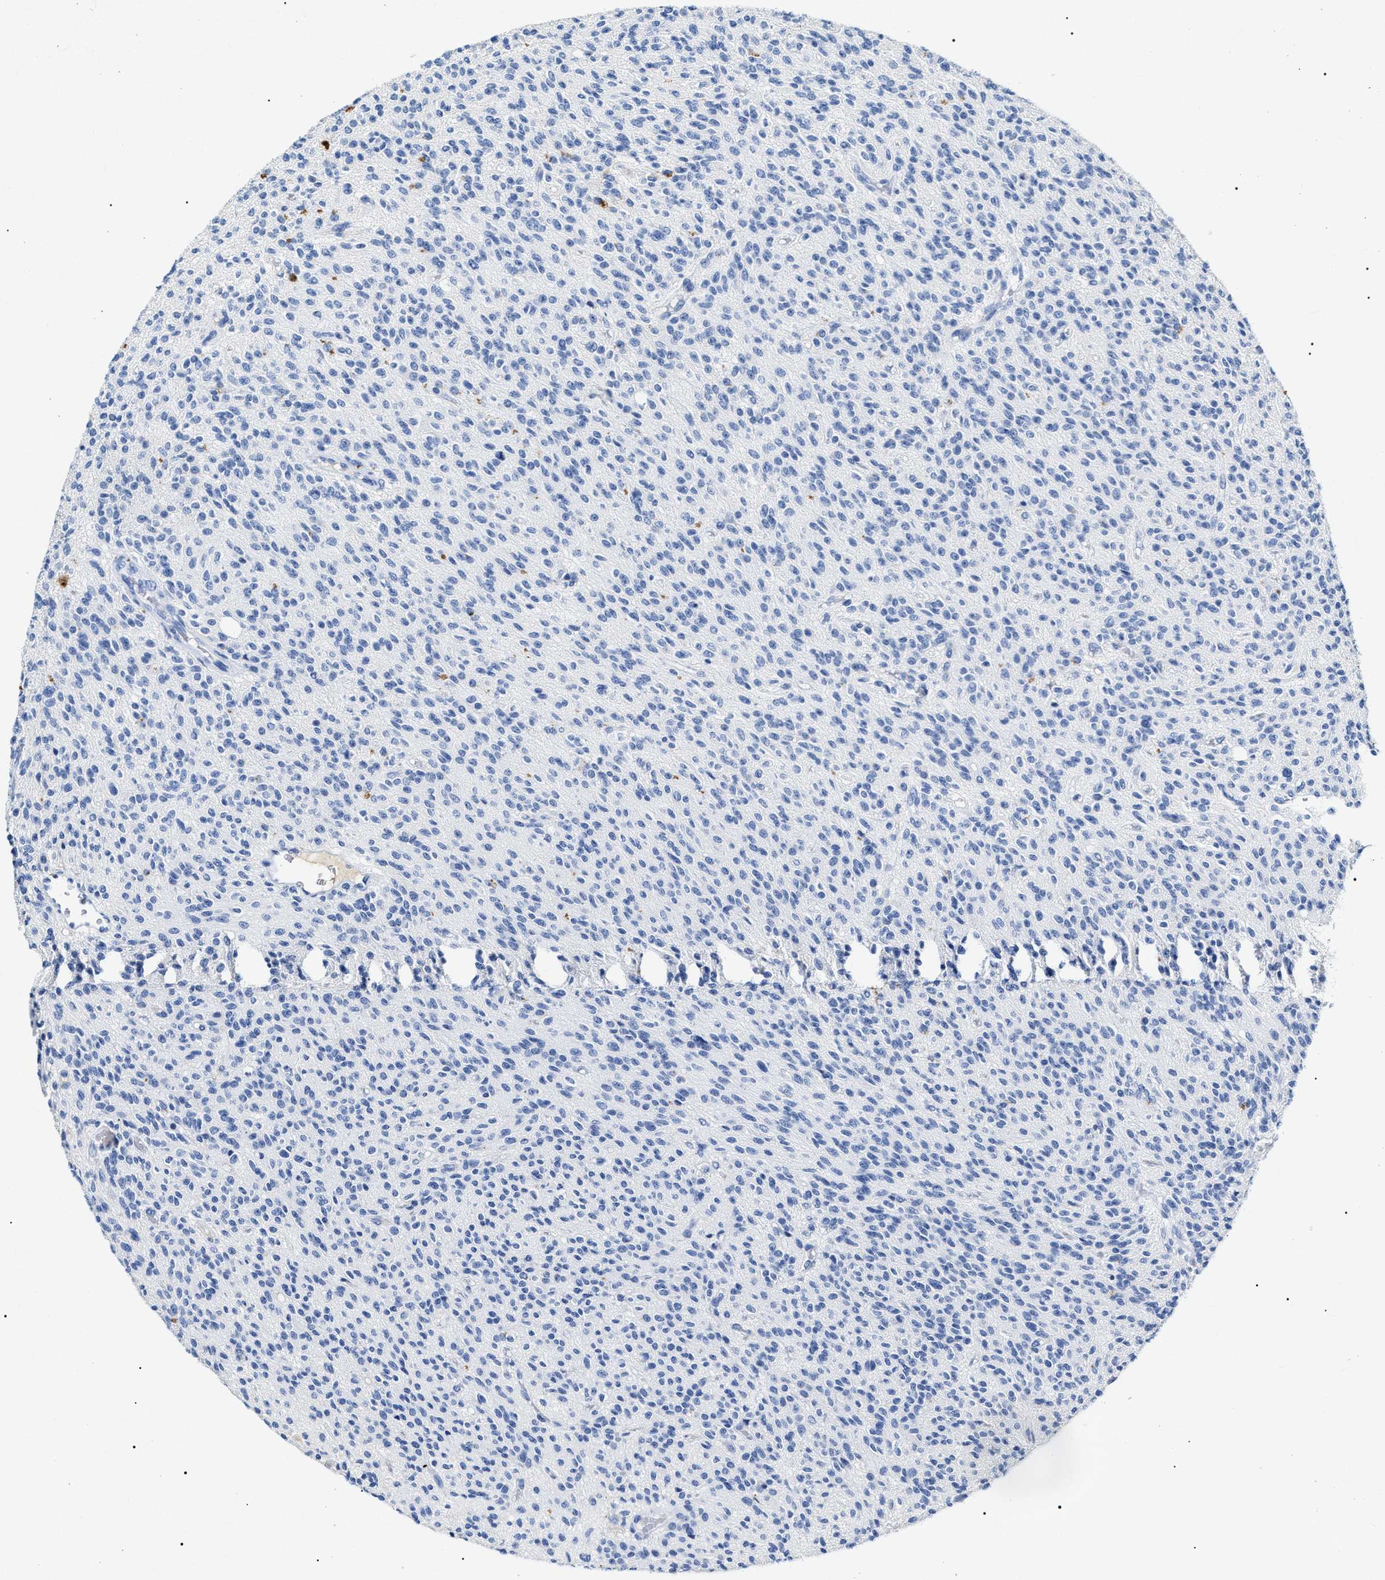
{"staining": {"intensity": "negative", "quantity": "none", "location": "none"}, "tissue": "glioma", "cell_type": "Tumor cells", "image_type": "cancer", "snomed": [{"axis": "morphology", "description": "Glioma, malignant, High grade"}, {"axis": "topography", "description": "Brain"}], "caption": "Protein analysis of glioma exhibits no significant expression in tumor cells. Brightfield microscopy of immunohistochemistry (IHC) stained with DAB (3,3'-diaminobenzidine) (brown) and hematoxylin (blue), captured at high magnification.", "gene": "LRRC8E", "patient": {"sex": "male", "age": 34}}